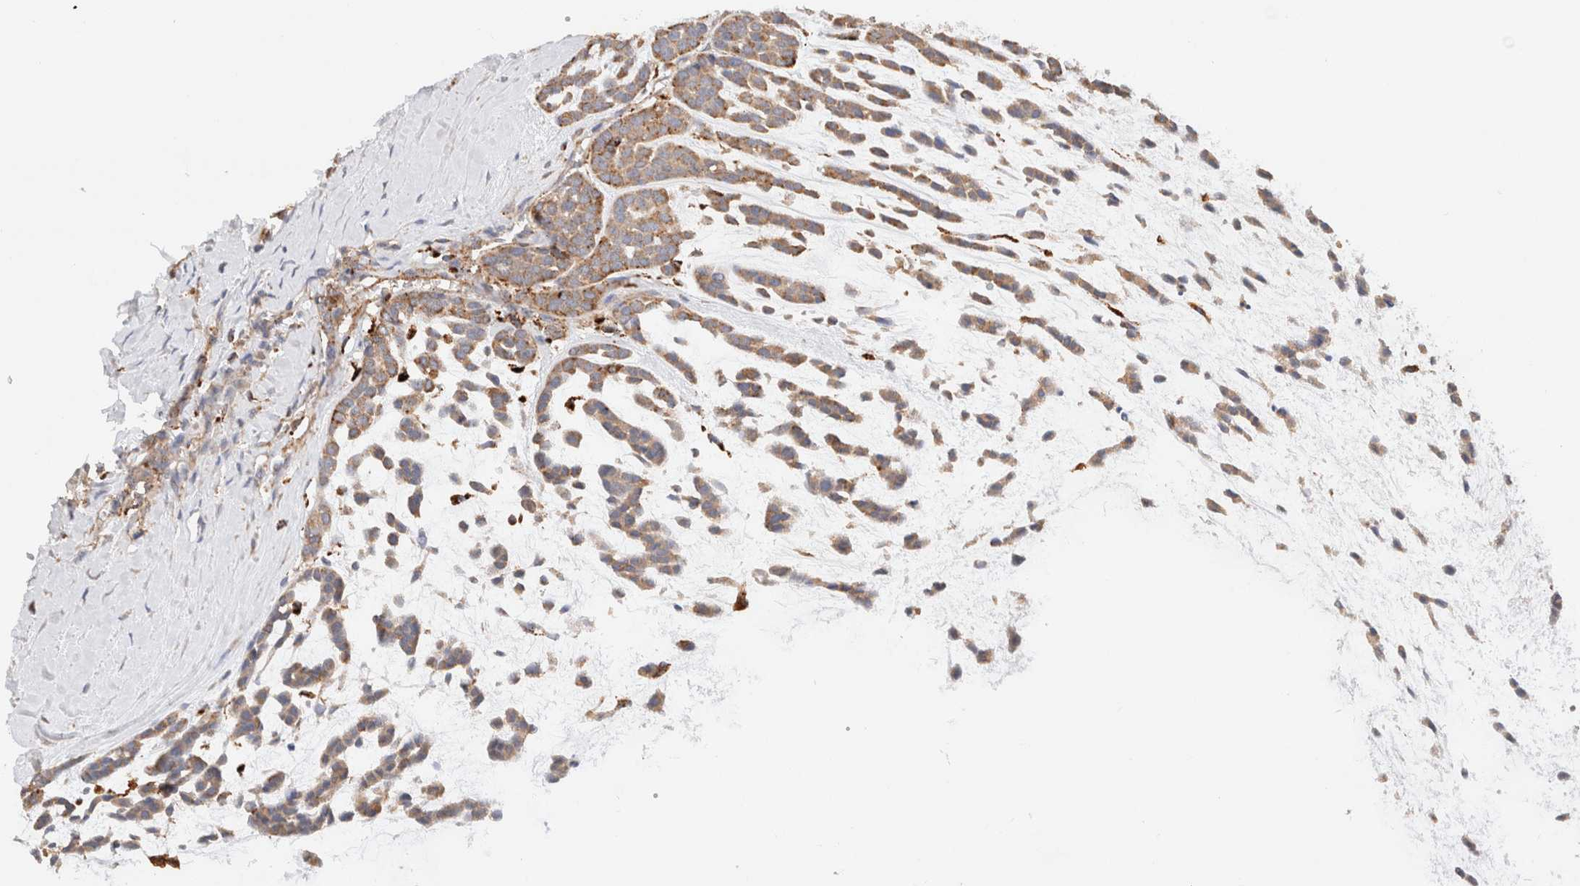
{"staining": {"intensity": "moderate", "quantity": ">75%", "location": "cytoplasmic/membranous"}, "tissue": "head and neck cancer", "cell_type": "Tumor cells", "image_type": "cancer", "snomed": [{"axis": "morphology", "description": "Adenocarcinoma, NOS"}, {"axis": "morphology", "description": "Adenoma, NOS"}, {"axis": "topography", "description": "Head-Neck"}], "caption": "Adenocarcinoma (head and neck) stained with a protein marker reveals moderate staining in tumor cells.", "gene": "RABEPK", "patient": {"sex": "female", "age": 55}}